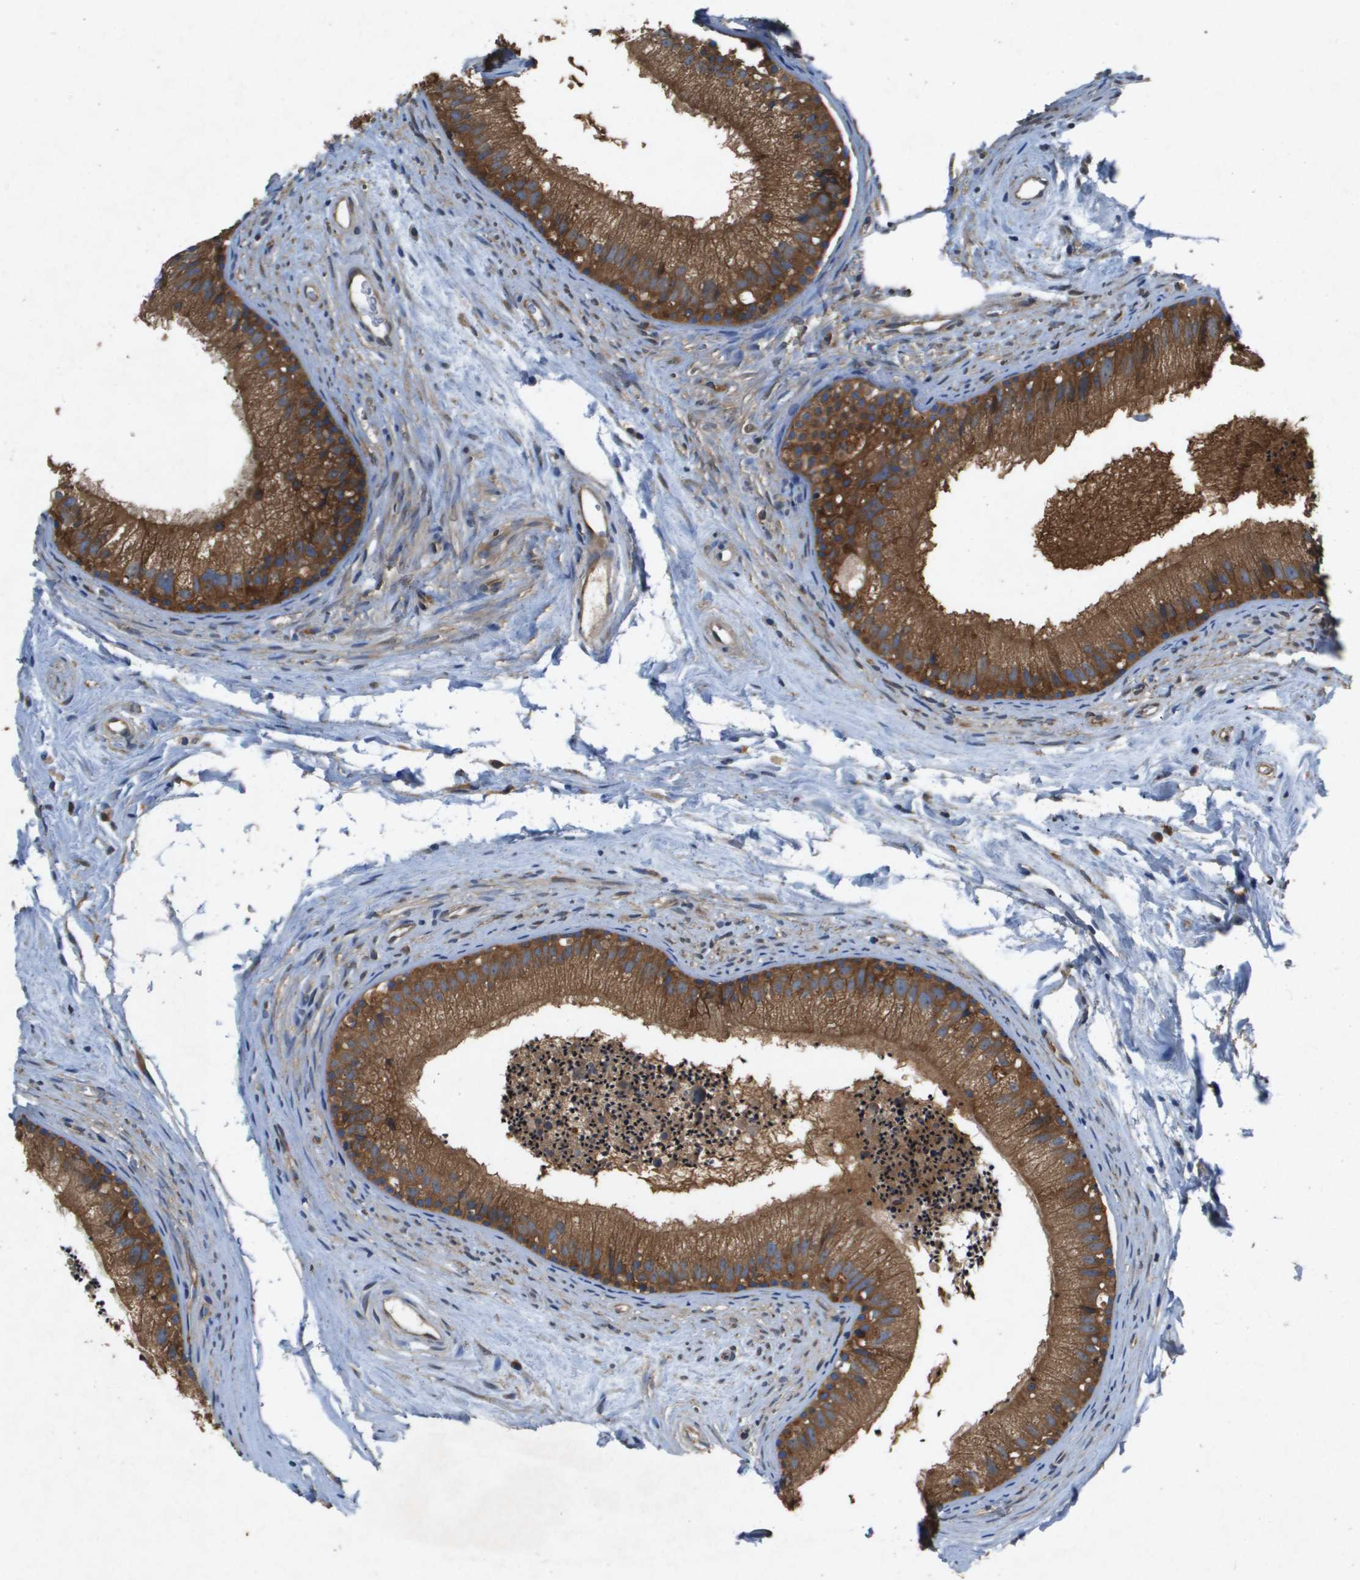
{"staining": {"intensity": "moderate", "quantity": ">75%", "location": "cytoplasmic/membranous"}, "tissue": "epididymis", "cell_type": "Glandular cells", "image_type": "normal", "snomed": [{"axis": "morphology", "description": "Normal tissue, NOS"}, {"axis": "topography", "description": "Epididymis"}], "caption": "Human epididymis stained for a protein (brown) reveals moderate cytoplasmic/membranous positive positivity in approximately >75% of glandular cells.", "gene": "PTPRT", "patient": {"sex": "male", "age": 56}}